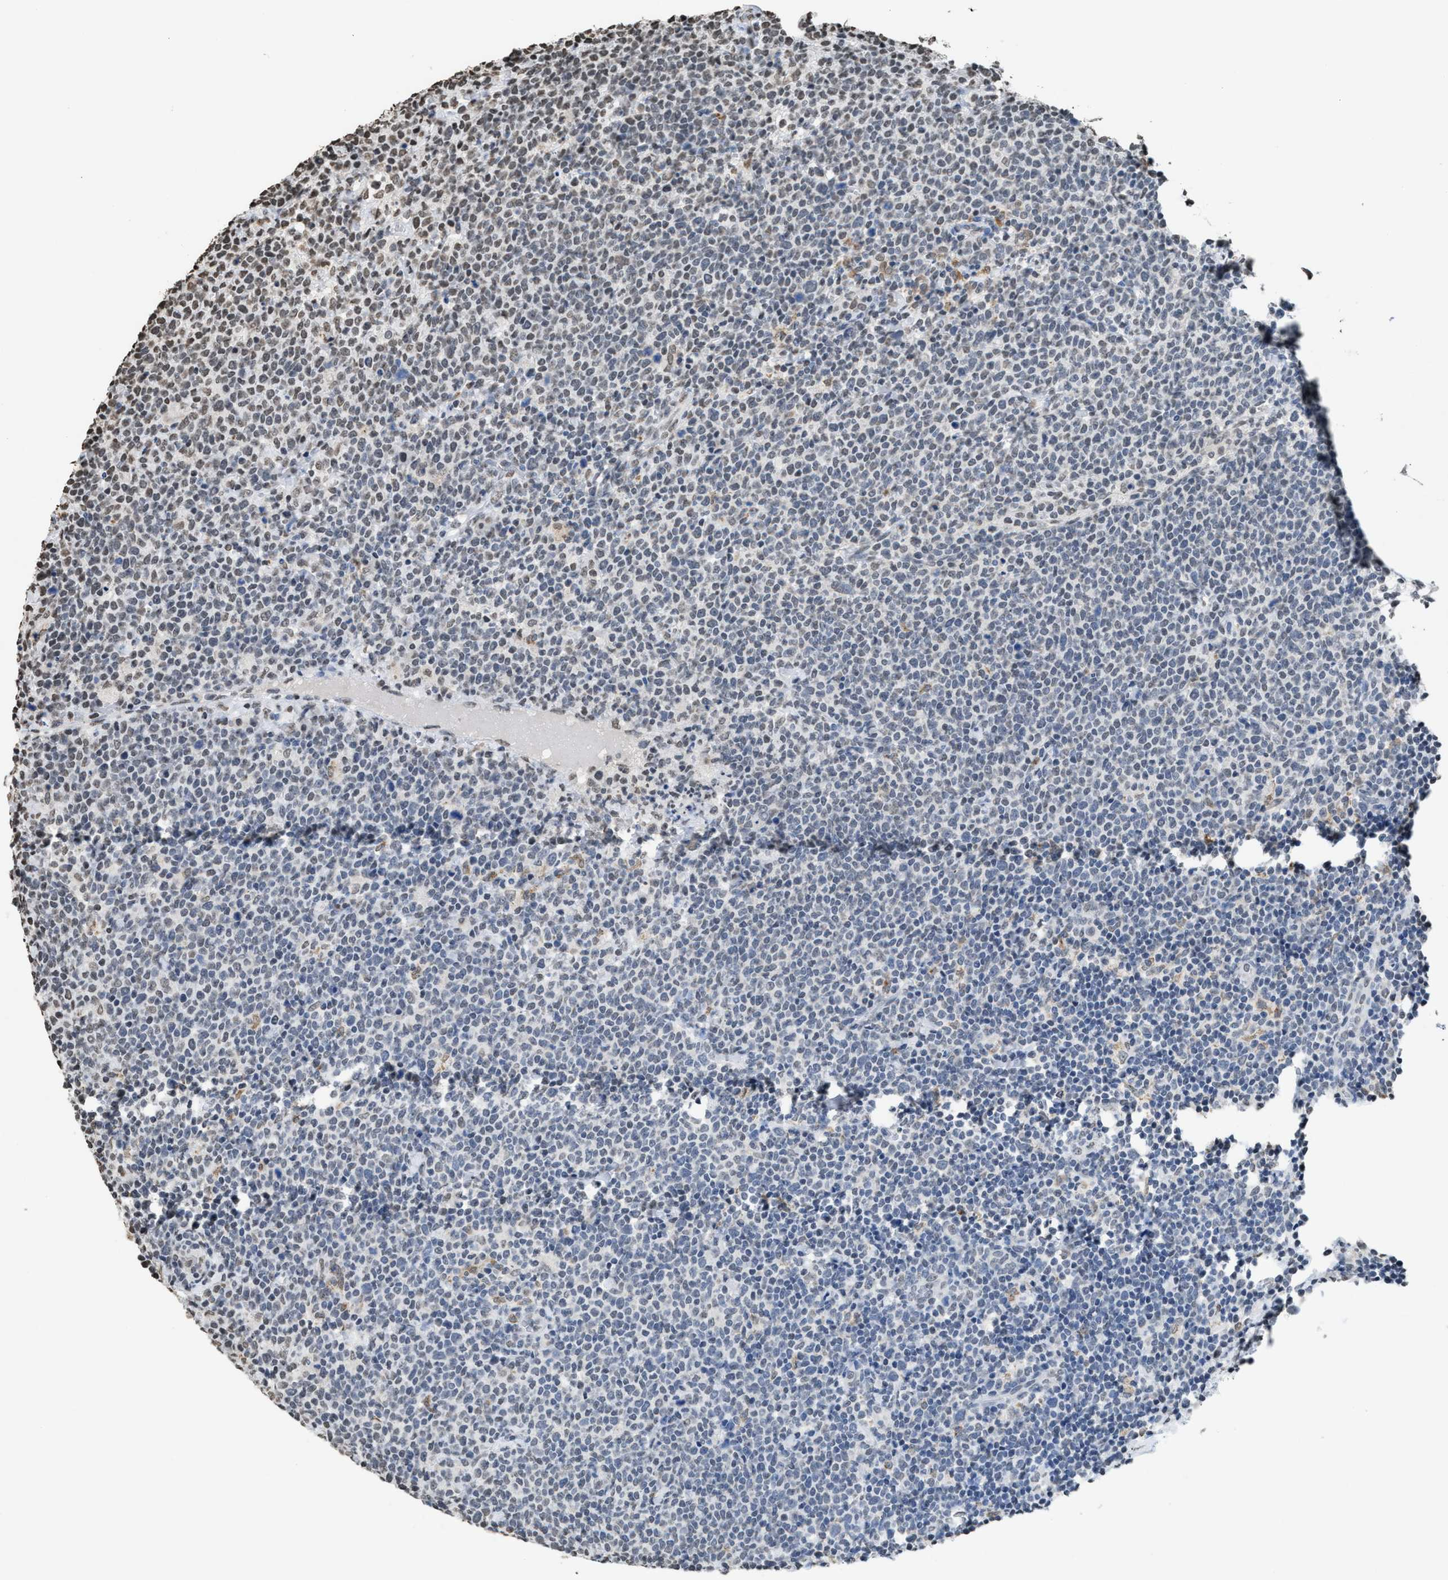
{"staining": {"intensity": "weak", "quantity": "<25%", "location": "nuclear"}, "tissue": "lymphoma", "cell_type": "Tumor cells", "image_type": "cancer", "snomed": [{"axis": "morphology", "description": "Malignant lymphoma, non-Hodgkin's type, High grade"}, {"axis": "topography", "description": "Lymph node"}], "caption": "Immunohistochemical staining of high-grade malignant lymphoma, non-Hodgkin's type displays no significant expression in tumor cells.", "gene": "NUP88", "patient": {"sex": "male", "age": 61}}